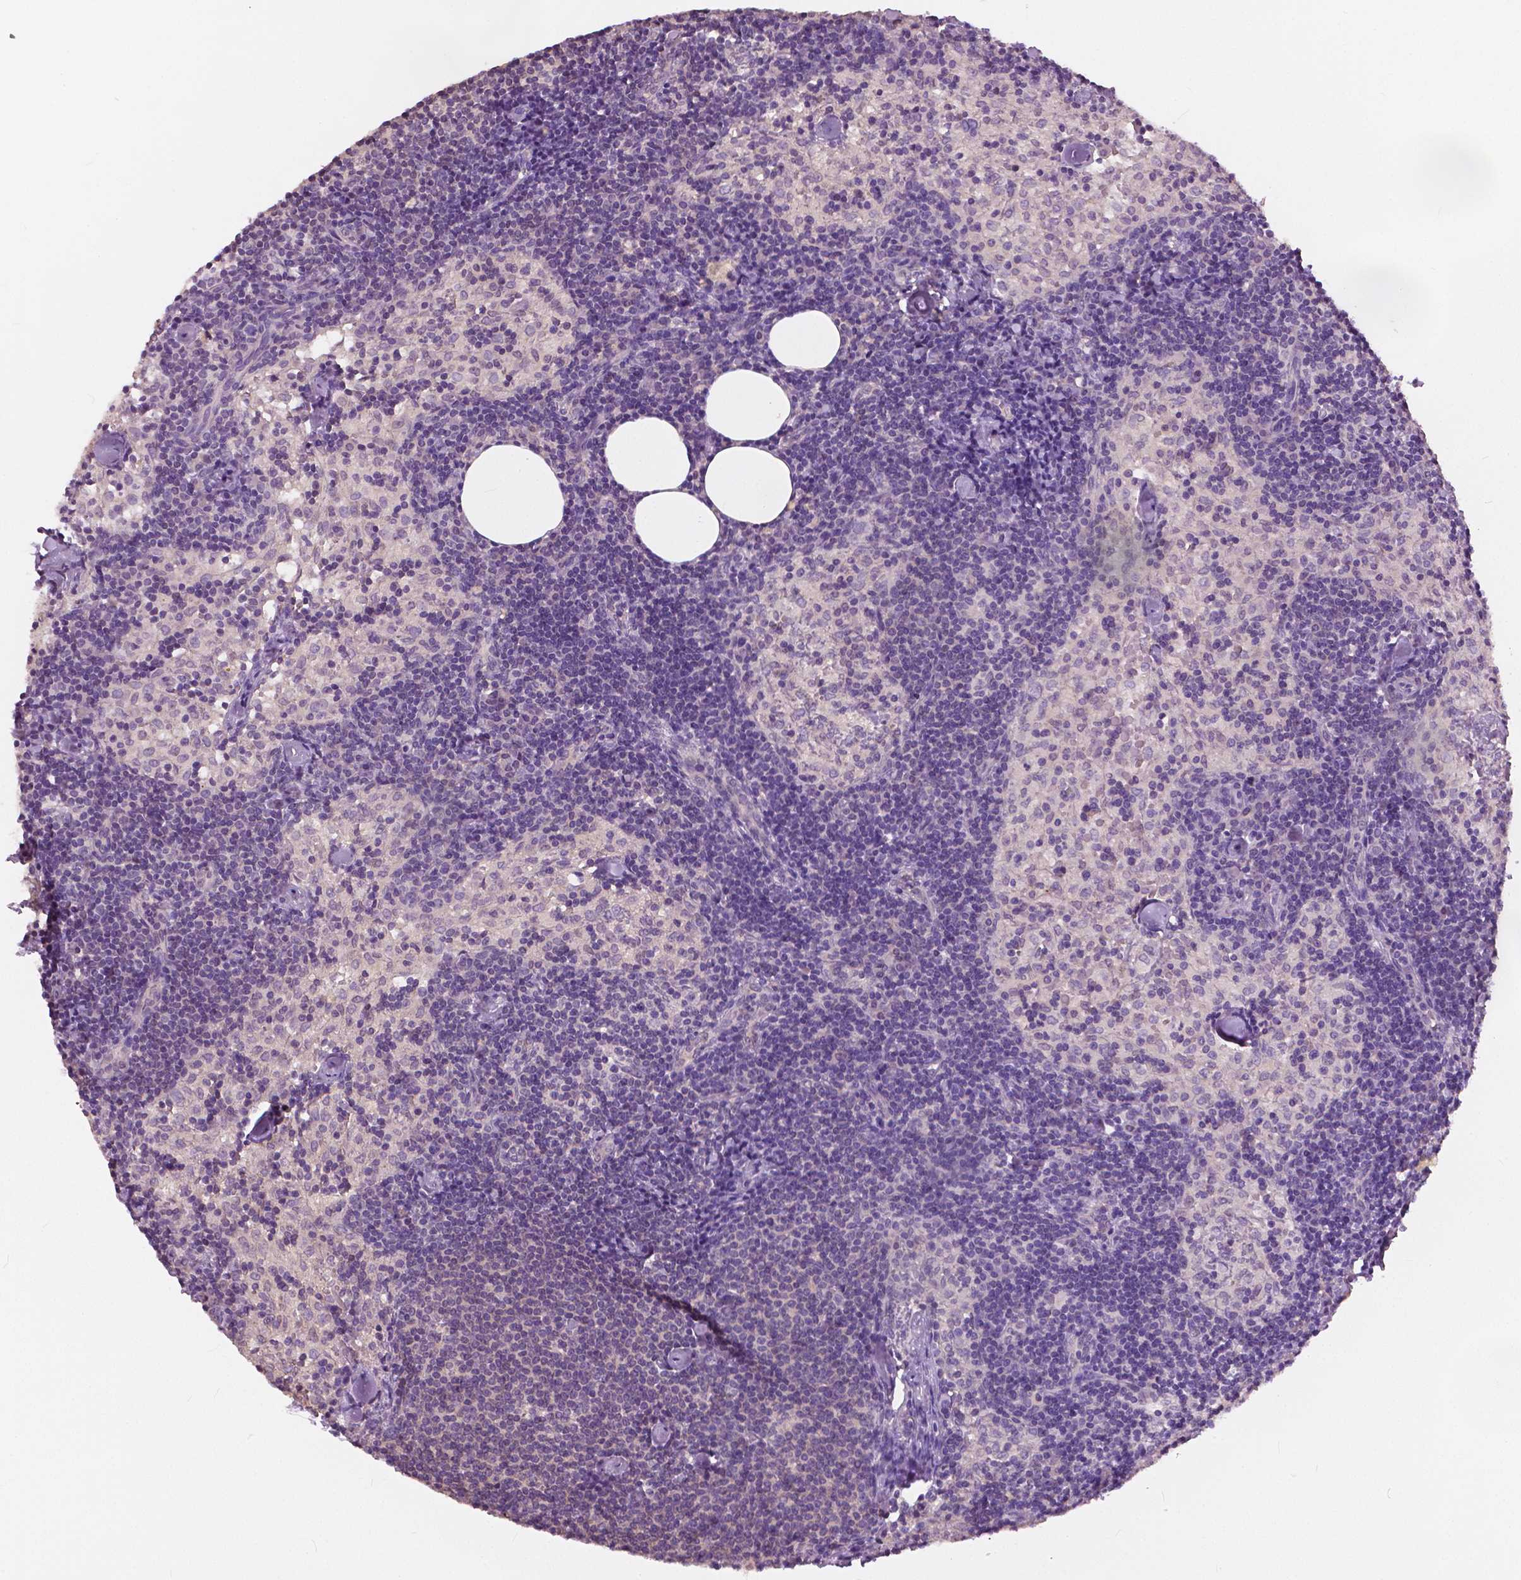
{"staining": {"intensity": "weak", "quantity": "<25%", "location": "nuclear"}, "tissue": "lymph node", "cell_type": "Germinal center cells", "image_type": "normal", "snomed": [{"axis": "morphology", "description": "Normal tissue, NOS"}, {"axis": "topography", "description": "Lymph node"}], "caption": "IHC photomicrograph of unremarkable human lymph node stained for a protein (brown), which exhibits no staining in germinal center cells.", "gene": "TKFC", "patient": {"sex": "female", "age": 69}}